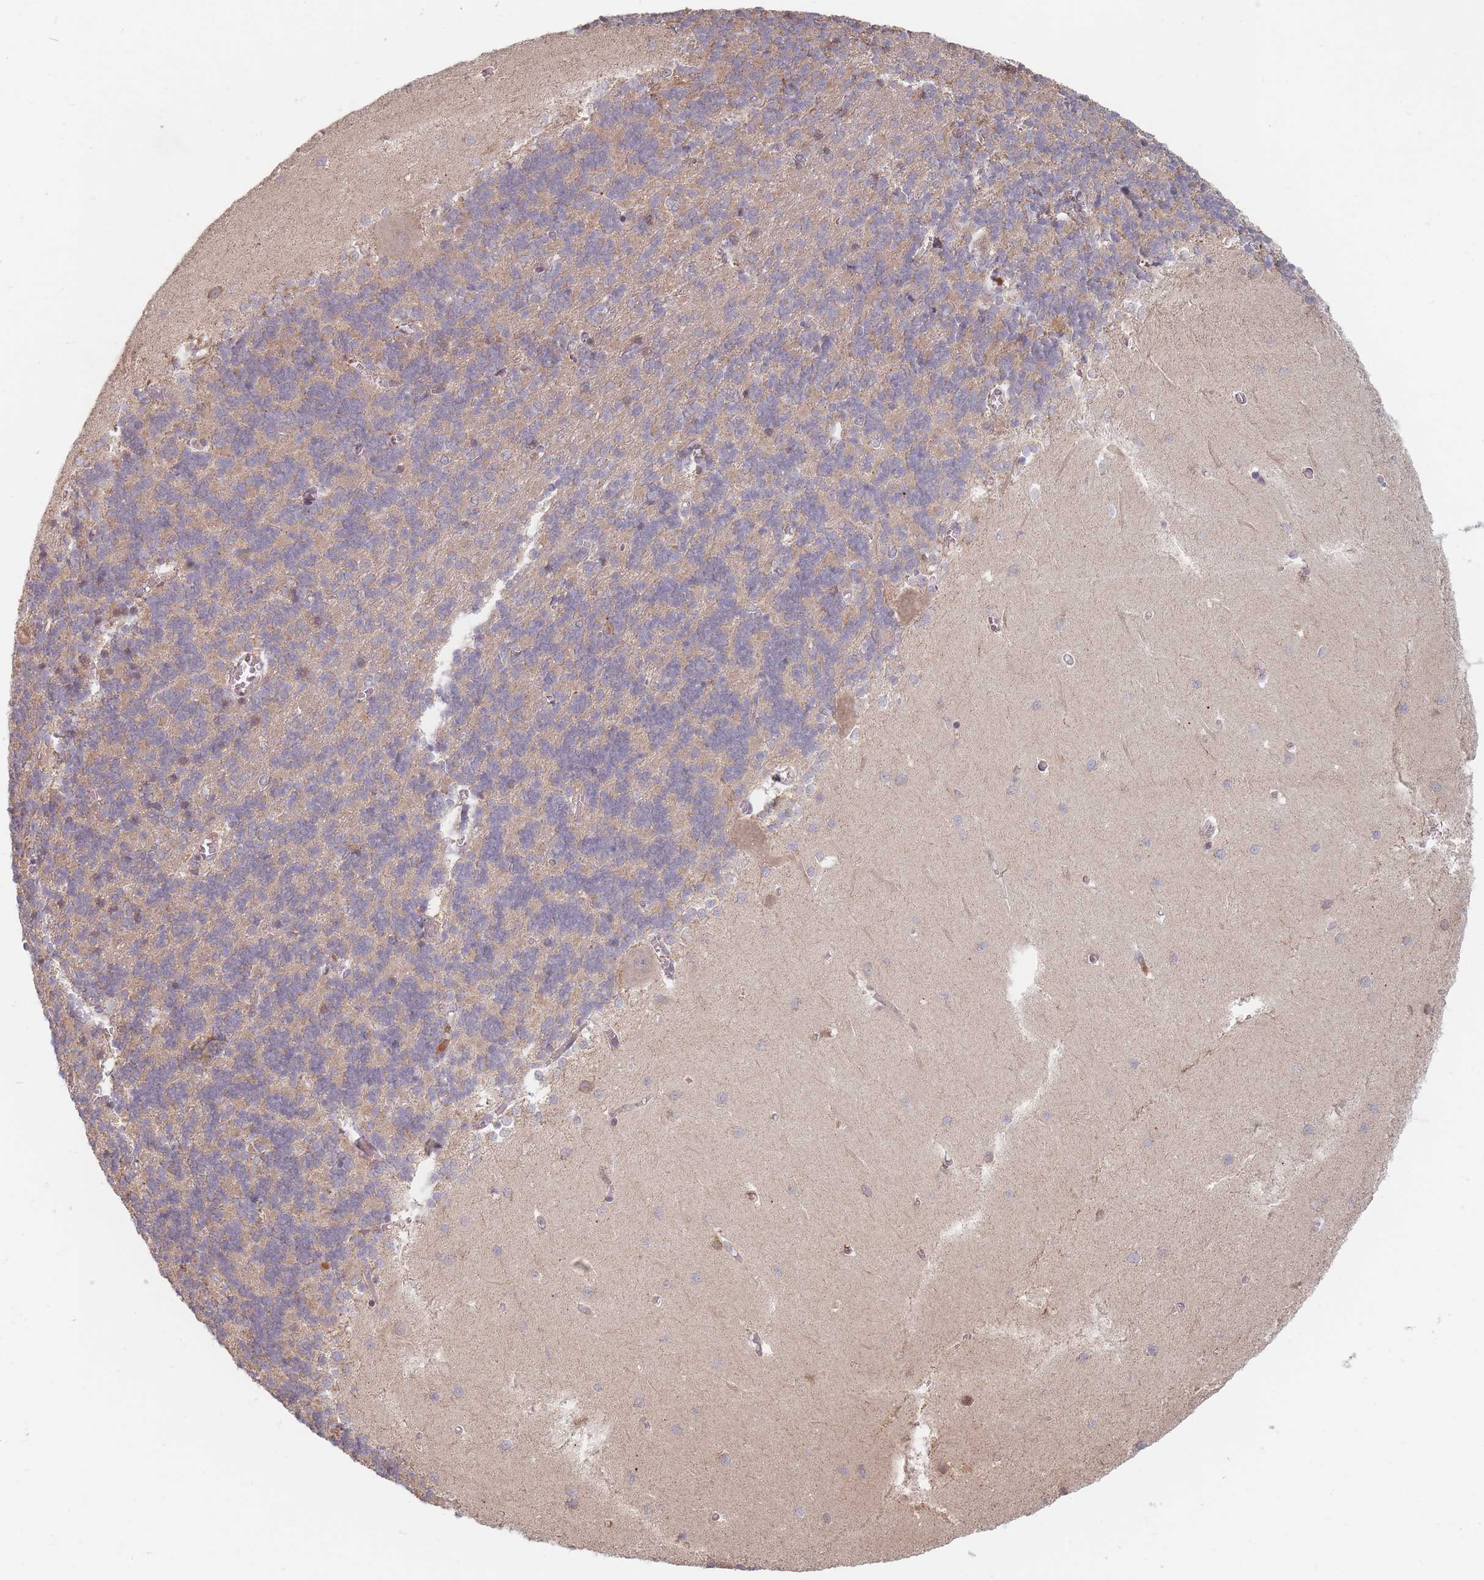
{"staining": {"intensity": "weak", "quantity": "<25%", "location": "cytoplasmic/membranous"}, "tissue": "cerebellum", "cell_type": "Cells in granular layer", "image_type": "normal", "snomed": [{"axis": "morphology", "description": "Normal tissue, NOS"}, {"axis": "topography", "description": "Cerebellum"}], "caption": "Cells in granular layer show no significant protein positivity in benign cerebellum.", "gene": "OR2M4", "patient": {"sex": "male", "age": 37}}